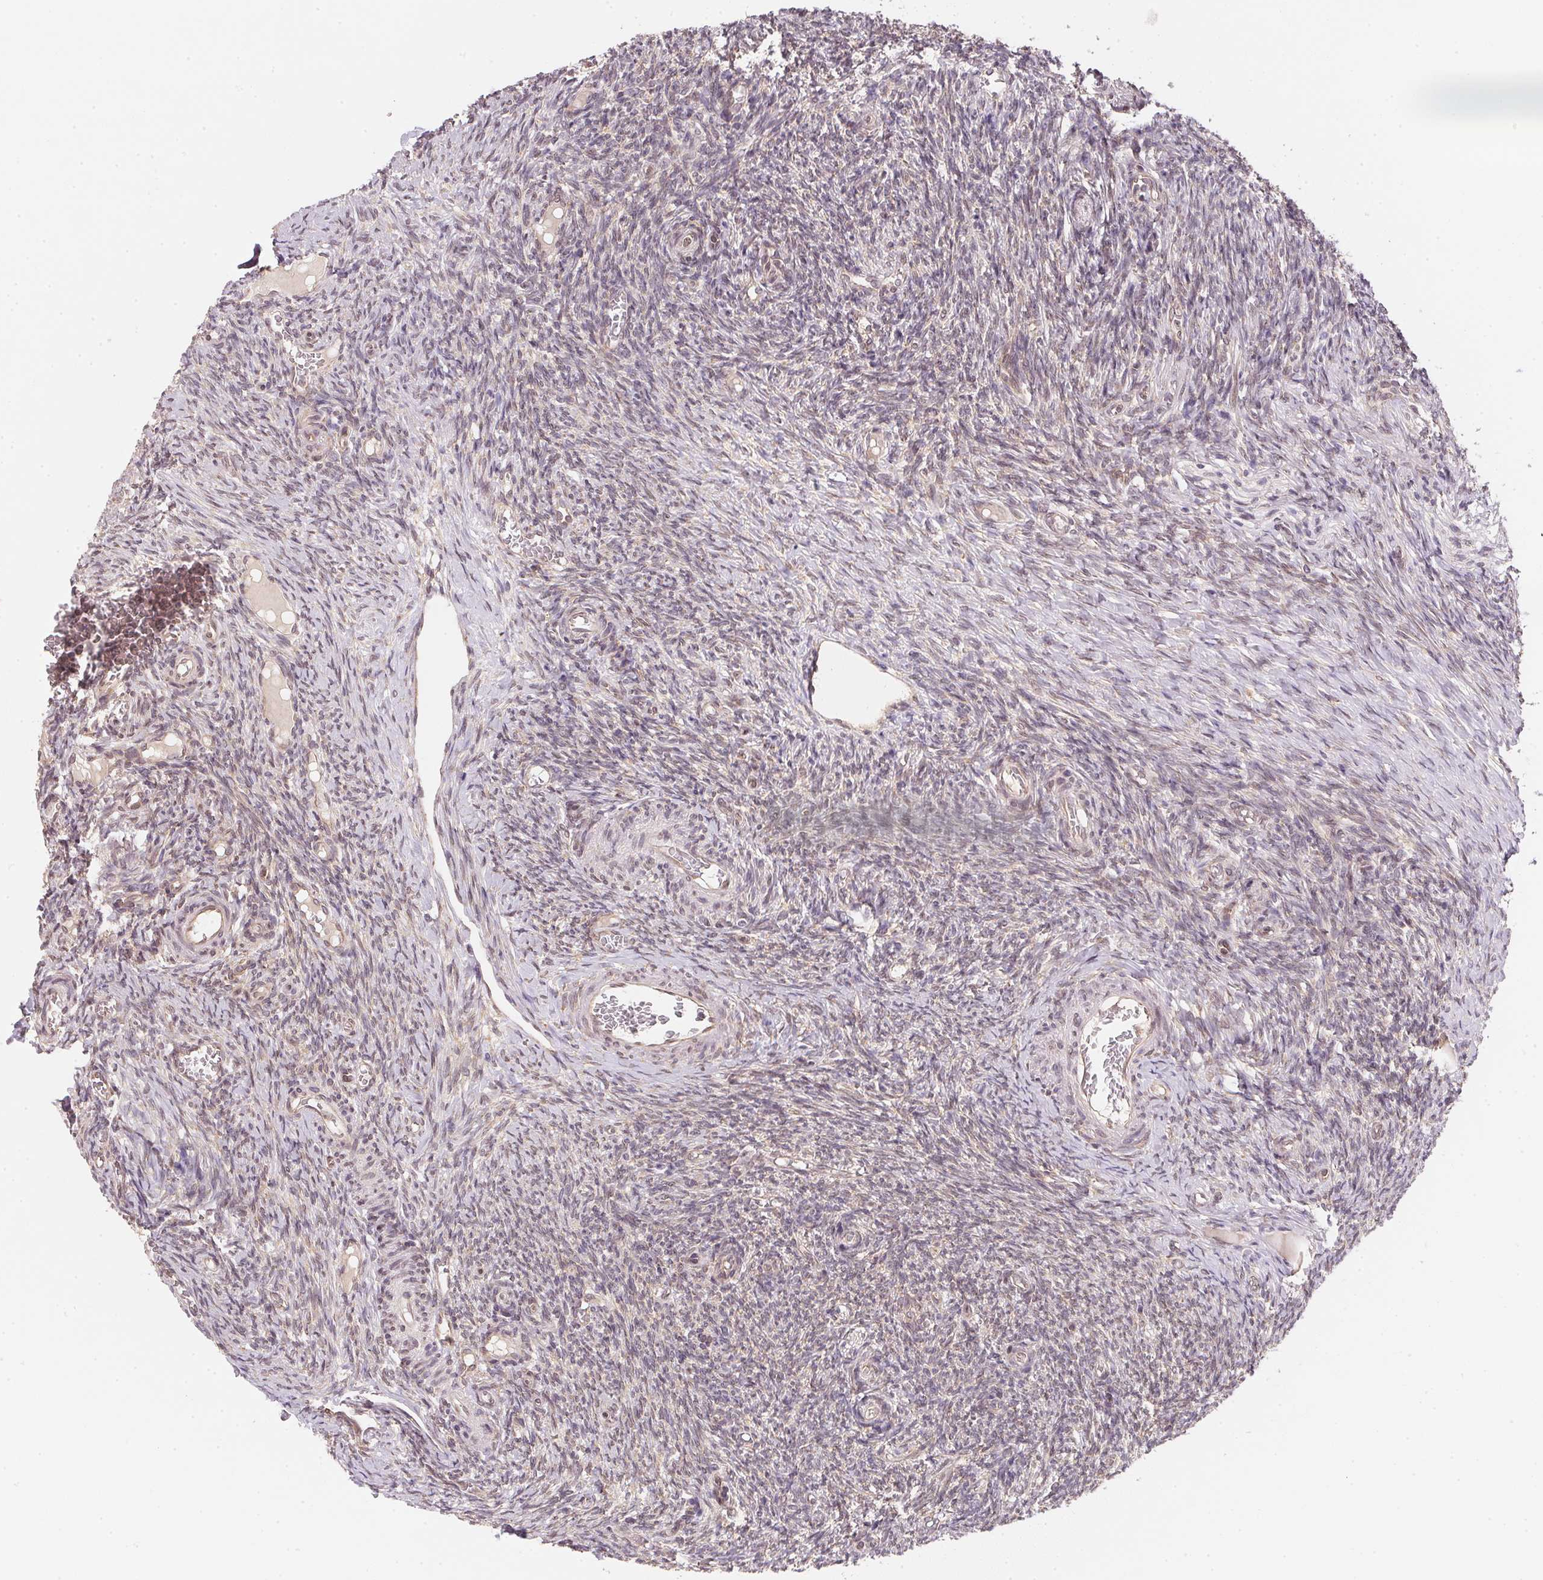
{"staining": {"intensity": "weak", "quantity": "<25%", "location": "cytoplasmic/membranous"}, "tissue": "ovary", "cell_type": "Ovarian stroma cells", "image_type": "normal", "snomed": [{"axis": "morphology", "description": "Normal tissue, NOS"}, {"axis": "topography", "description": "Ovary"}], "caption": "Unremarkable ovary was stained to show a protein in brown. There is no significant staining in ovarian stroma cells. The staining is performed using DAB brown chromogen with nuclei counter-stained in using hematoxylin.", "gene": "EI24", "patient": {"sex": "female", "age": 39}}